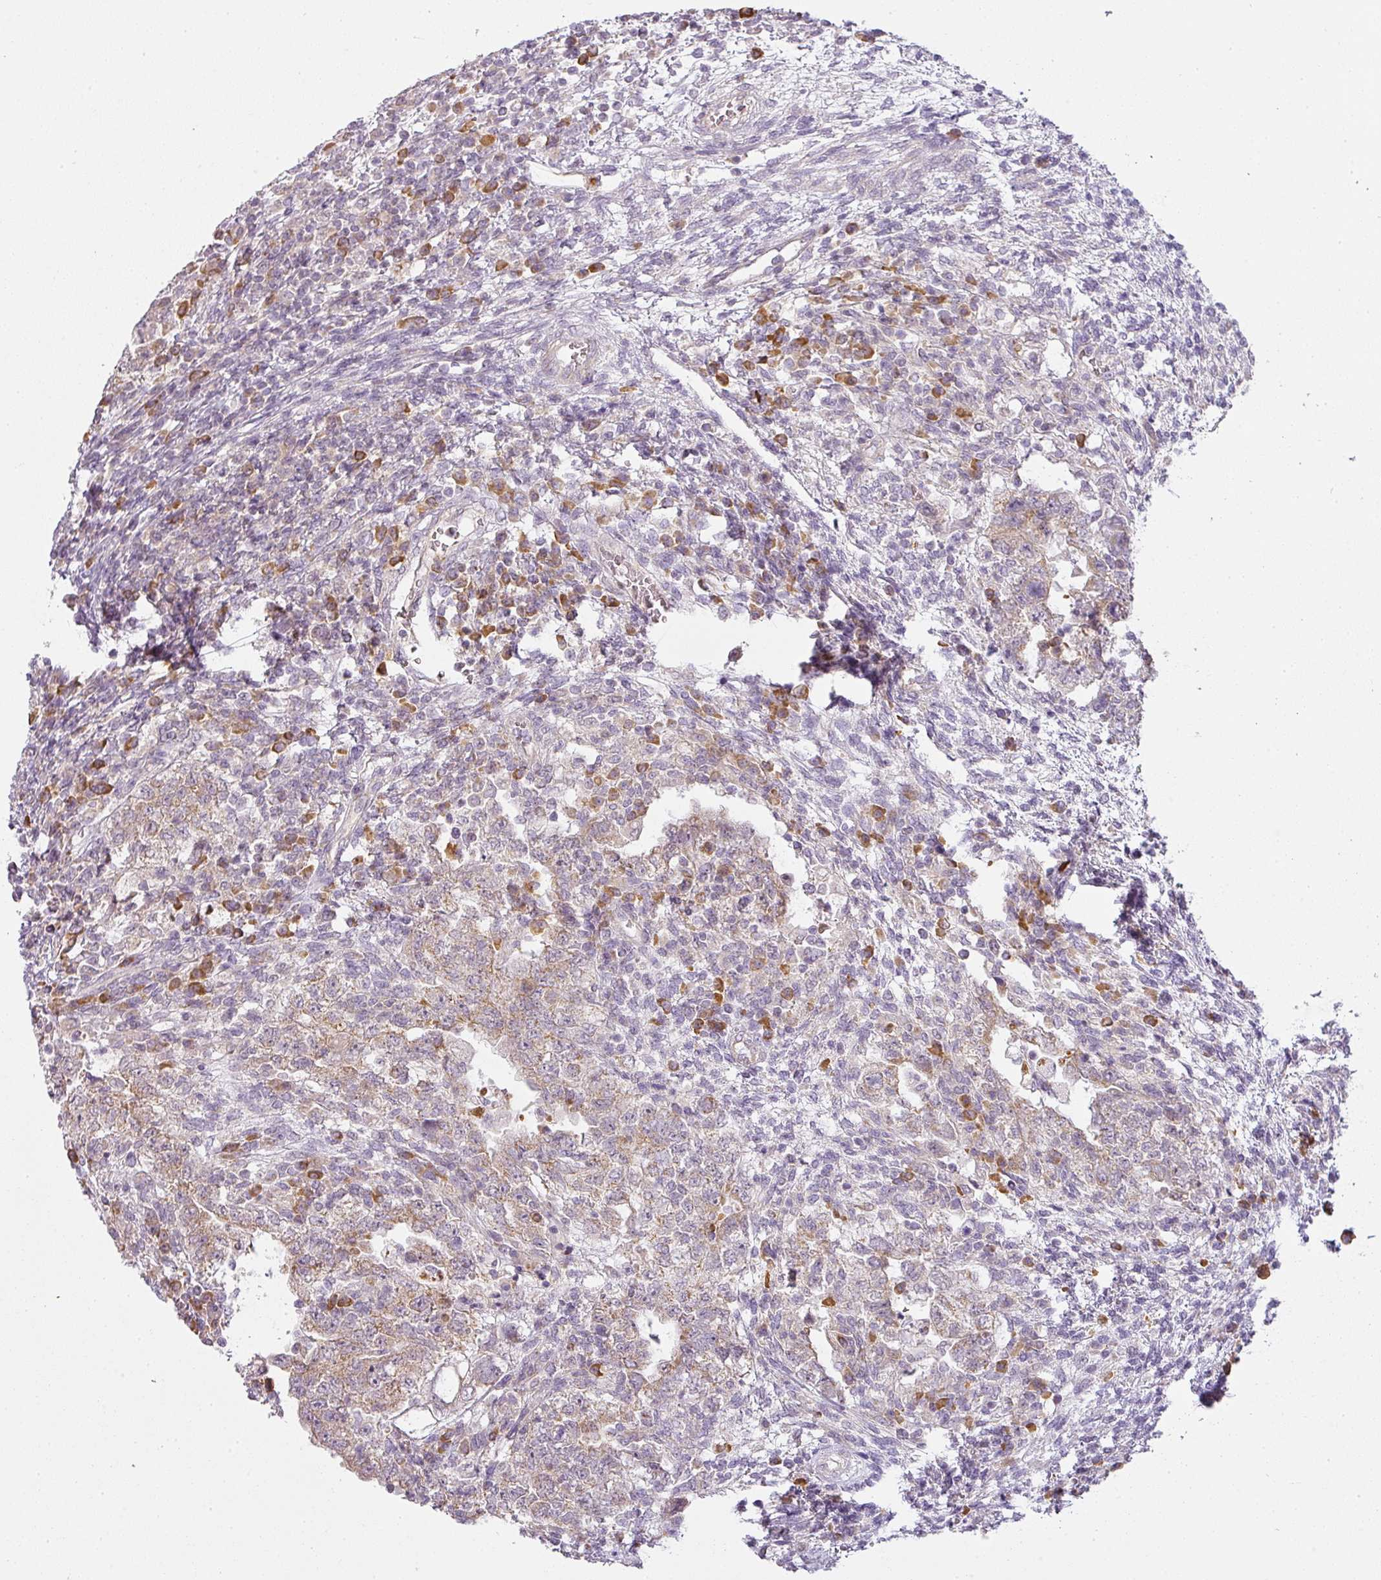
{"staining": {"intensity": "moderate", "quantity": "25%-75%", "location": "cytoplasmic/membranous"}, "tissue": "testis cancer", "cell_type": "Tumor cells", "image_type": "cancer", "snomed": [{"axis": "morphology", "description": "Carcinoma, Embryonal, NOS"}, {"axis": "topography", "description": "Testis"}], "caption": "Brown immunohistochemical staining in testis cancer (embryonal carcinoma) exhibits moderate cytoplasmic/membranous positivity in approximately 25%-75% of tumor cells.", "gene": "LY75", "patient": {"sex": "male", "age": 26}}